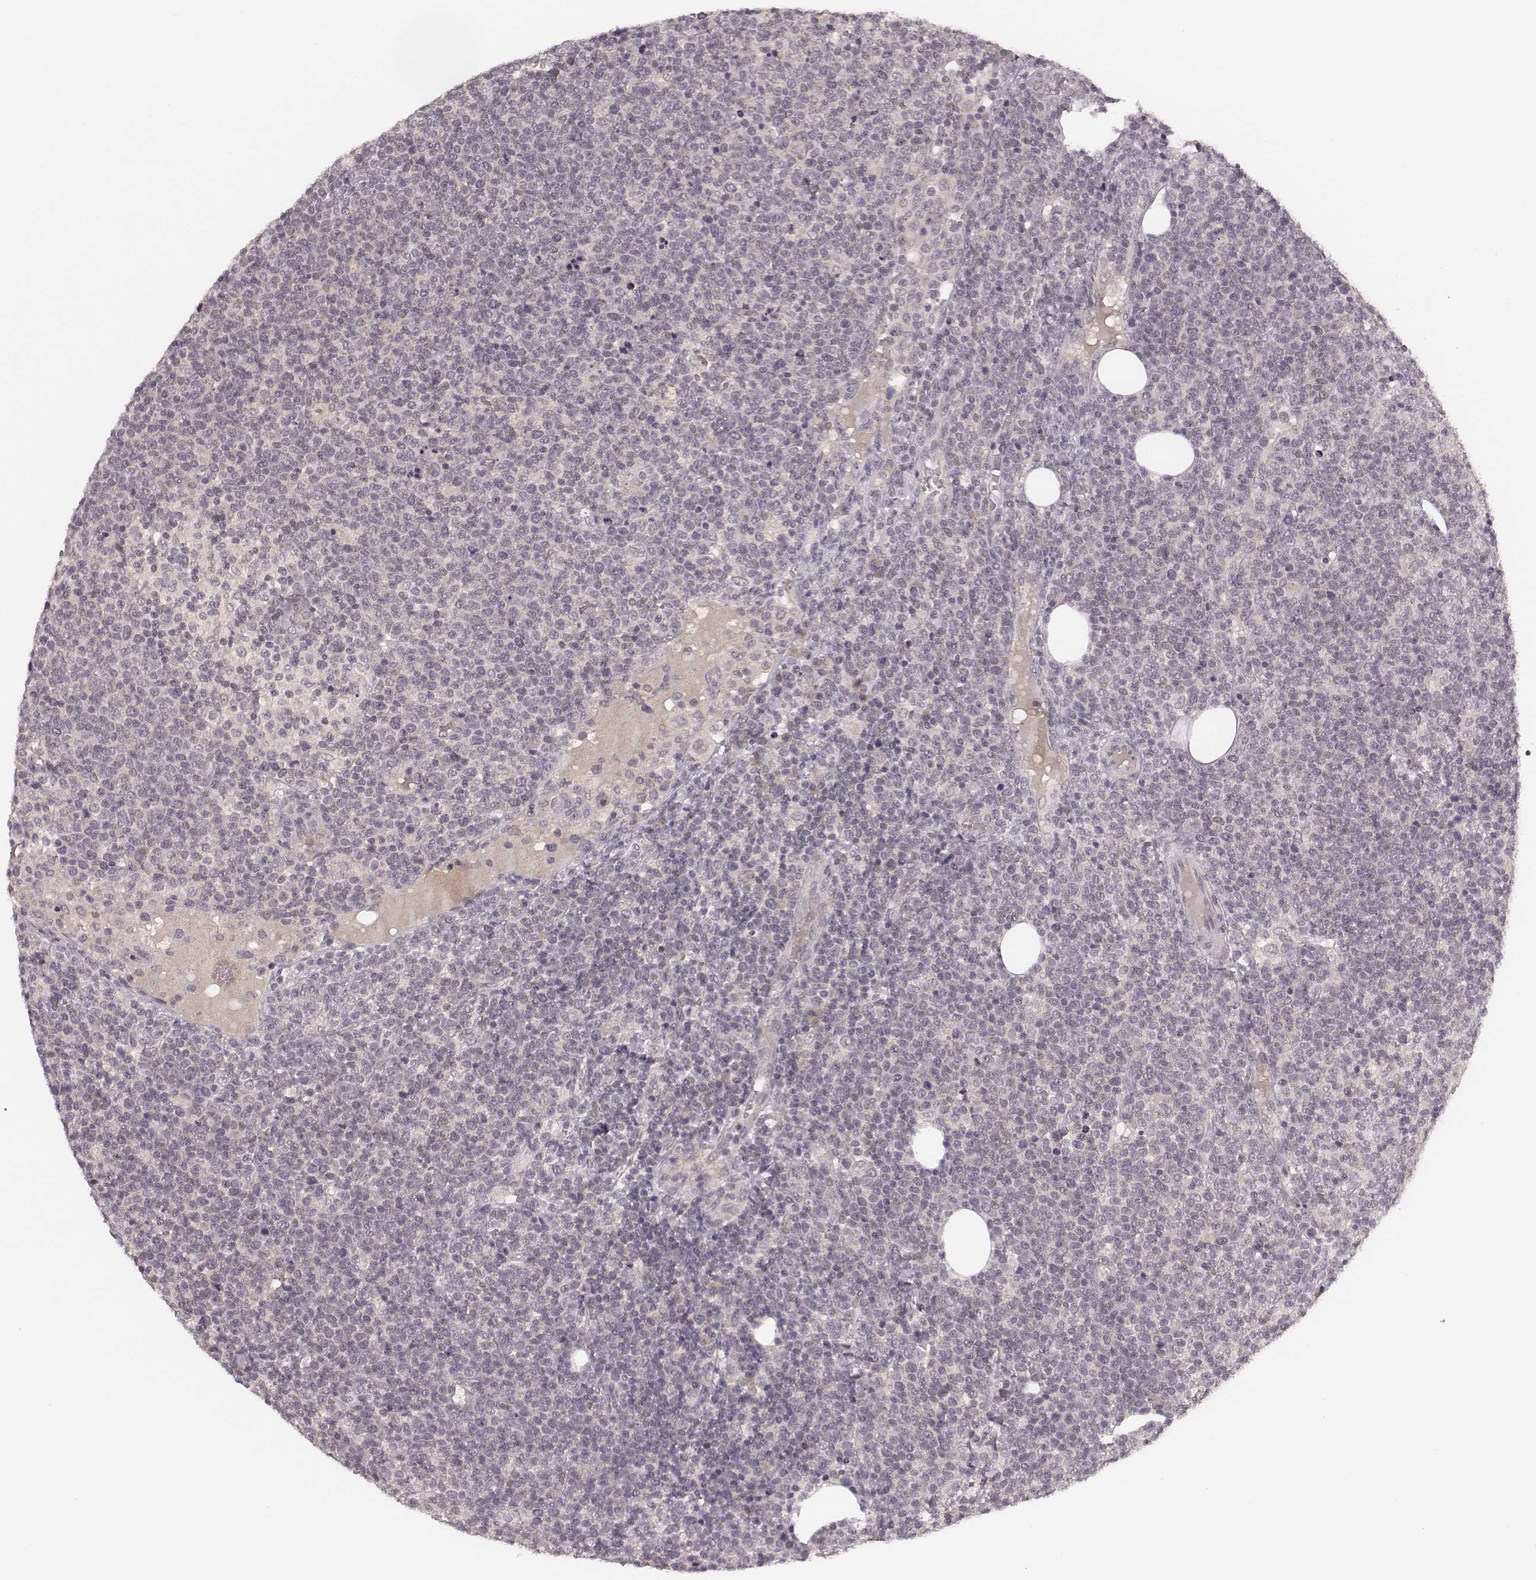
{"staining": {"intensity": "negative", "quantity": "none", "location": "none"}, "tissue": "lymphoma", "cell_type": "Tumor cells", "image_type": "cancer", "snomed": [{"axis": "morphology", "description": "Malignant lymphoma, non-Hodgkin's type, High grade"}, {"axis": "topography", "description": "Lymph node"}], "caption": "Lymphoma stained for a protein using IHC exhibits no expression tumor cells.", "gene": "LY6K", "patient": {"sex": "male", "age": 61}}